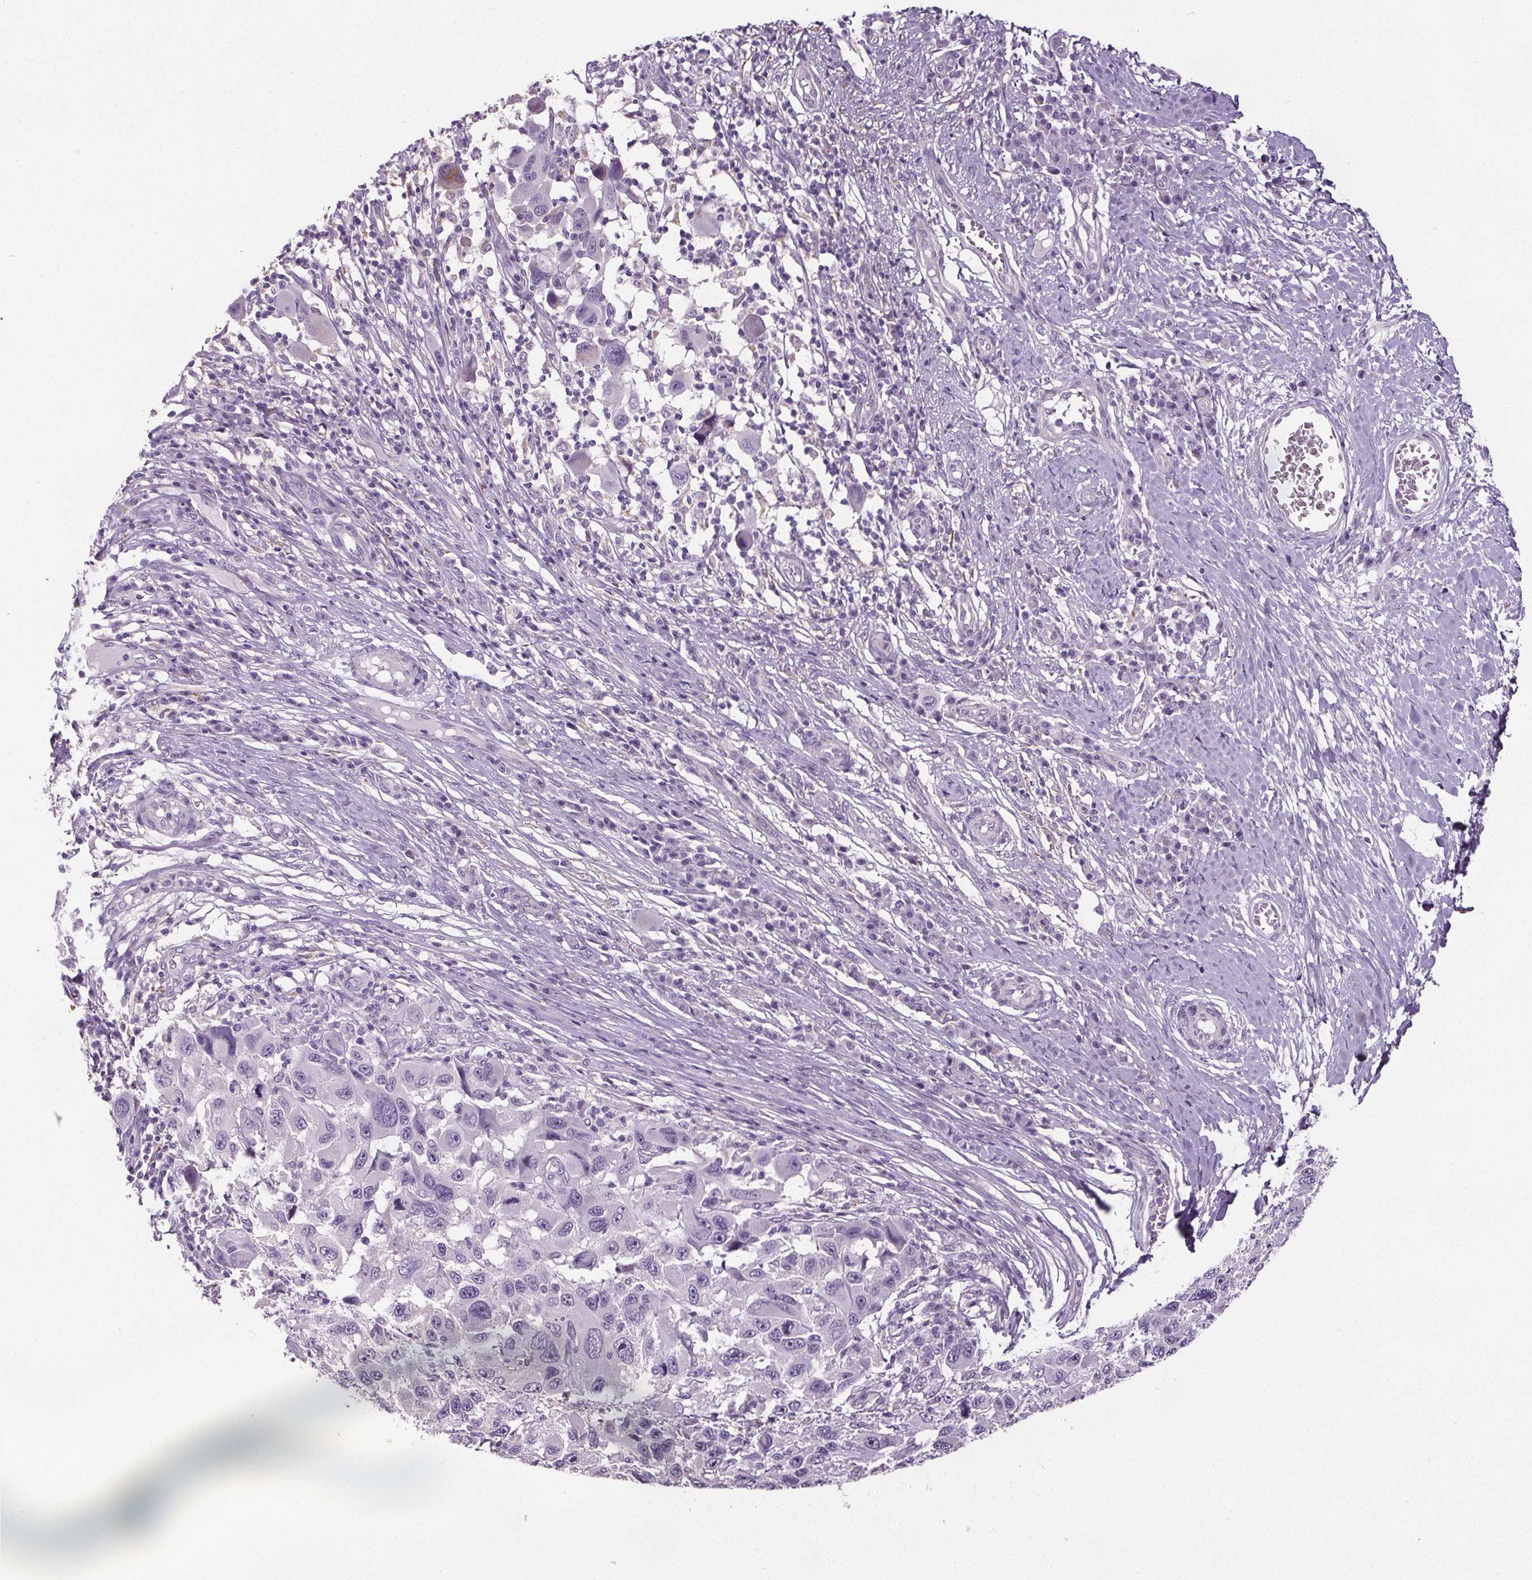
{"staining": {"intensity": "negative", "quantity": "none", "location": "none"}, "tissue": "melanoma", "cell_type": "Tumor cells", "image_type": "cancer", "snomed": [{"axis": "morphology", "description": "Malignant melanoma, NOS"}, {"axis": "topography", "description": "Skin"}], "caption": "Micrograph shows no protein staining in tumor cells of malignant melanoma tissue.", "gene": "GPIHBP1", "patient": {"sex": "male", "age": 53}}